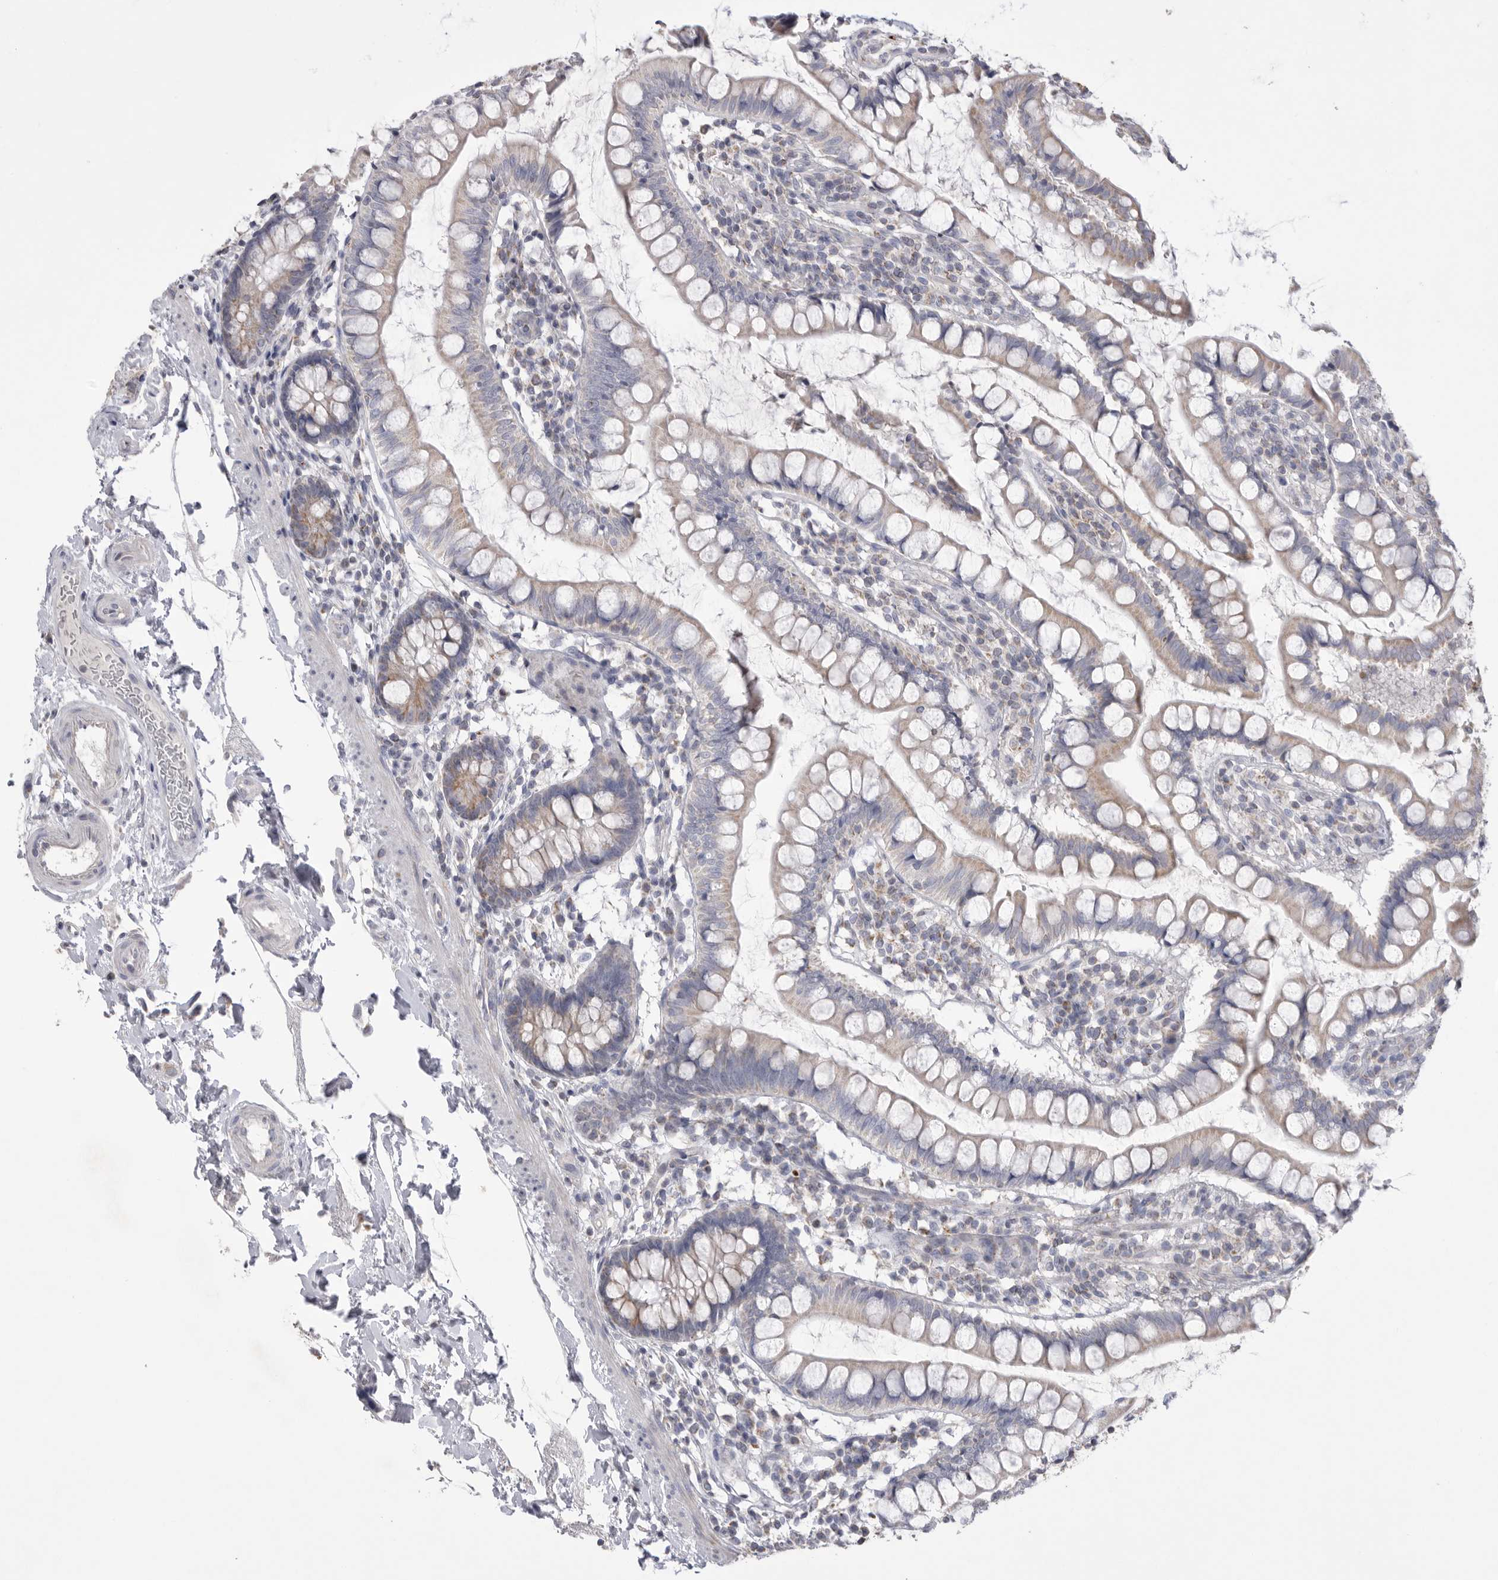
{"staining": {"intensity": "weak", "quantity": "25%-75%", "location": "cytoplasmic/membranous"}, "tissue": "small intestine", "cell_type": "Glandular cells", "image_type": "normal", "snomed": [{"axis": "morphology", "description": "Normal tissue, NOS"}, {"axis": "topography", "description": "Small intestine"}], "caption": "This micrograph demonstrates immunohistochemistry (IHC) staining of benign small intestine, with low weak cytoplasmic/membranous staining in approximately 25%-75% of glandular cells.", "gene": "VDAC3", "patient": {"sex": "female", "age": 84}}